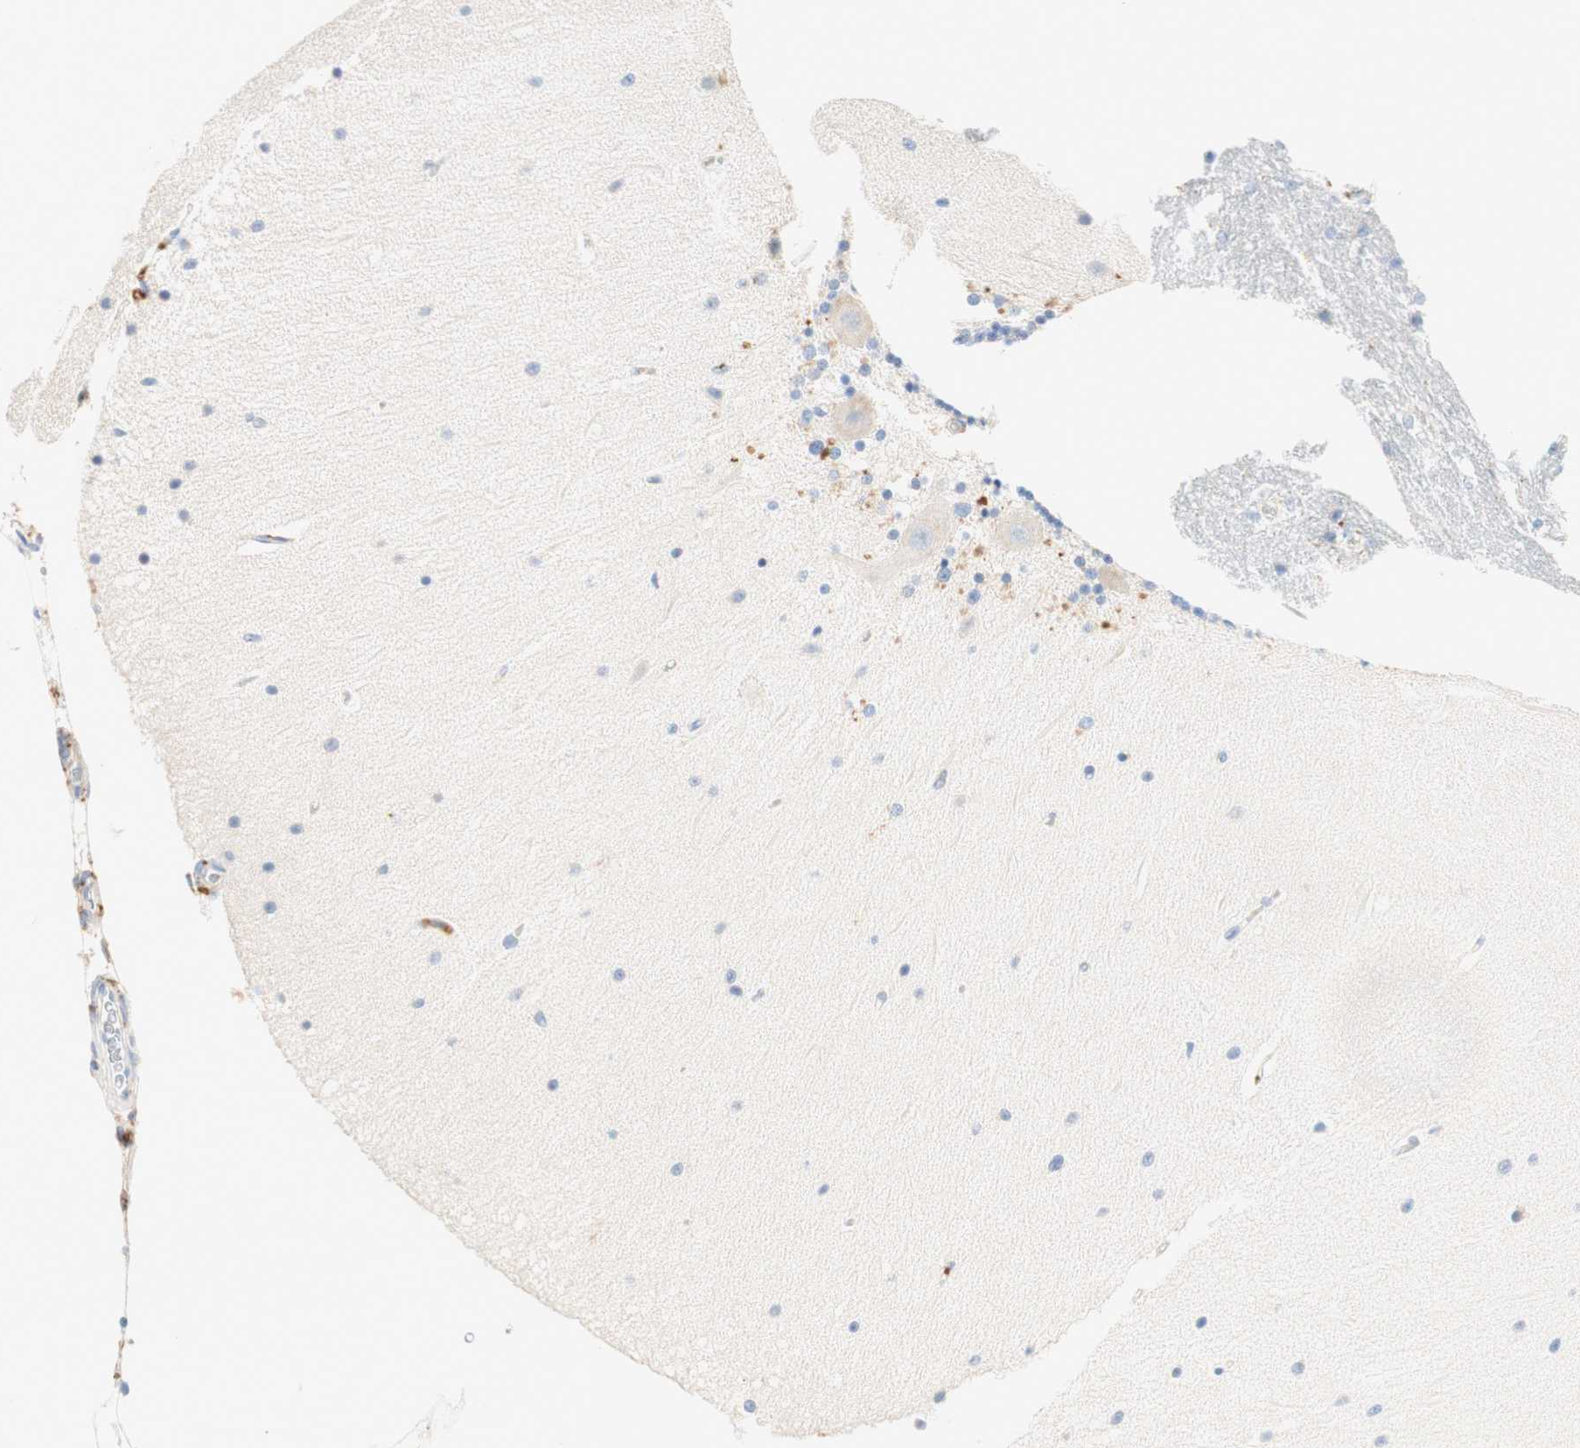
{"staining": {"intensity": "negative", "quantity": "none", "location": "none"}, "tissue": "cerebellum", "cell_type": "Cells in granular layer", "image_type": "normal", "snomed": [{"axis": "morphology", "description": "Normal tissue, NOS"}, {"axis": "topography", "description": "Cerebellum"}], "caption": "An immunohistochemistry (IHC) histopathology image of unremarkable cerebellum is shown. There is no staining in cells in granular layer of cerebellum. (DAB immunohistochemistry with hematoxylin counter stain).", "gene": "CD63", "patient": {"sex": "female", "age": 54}}